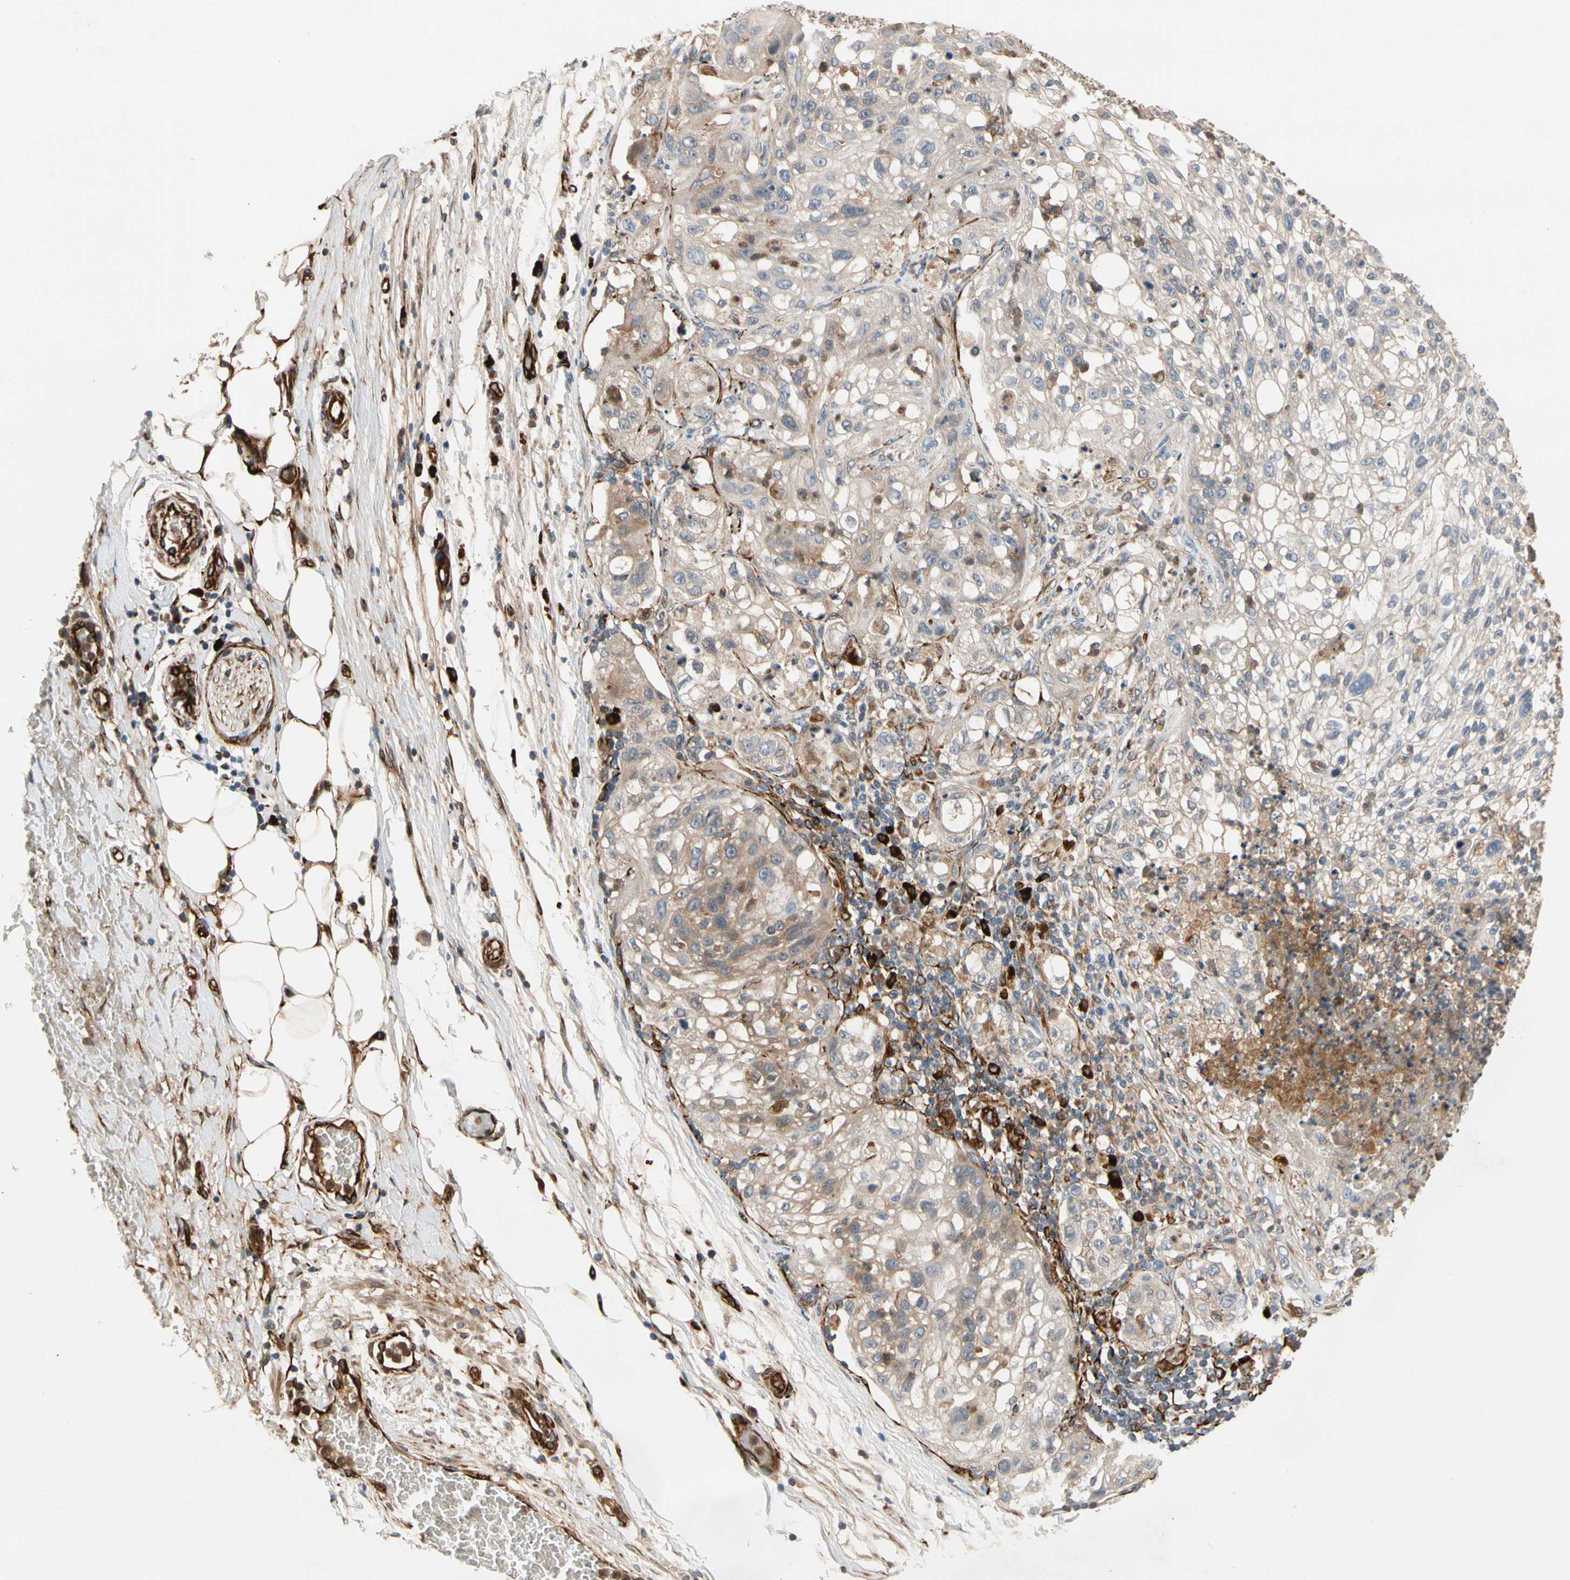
{"staining": {"intensity": "weak", "quantity": "<25%", "location": "cytoplasmic/membranous"}, "tissue": "lung cancer", "cell_type": "Tumor cells", "image_type": "cancer", "snomed": [{"axis": "morphology", "description": "Inflammation, NOS"}, {"axis": "morphology", "description": "Squamous cell carcinoma, NOS"}, {"axis": "topography", "description": "Lymph node"}, {"axis": "topography", "description": "Soft tissue"}, {"axis": "topography", "description": "Lung"}], "caption": "Immunohistochemical staining of lung cancer (squamous cell carcinoma) shows no significant positivity in tumor cells.", "gene": "FGD6", "patient": {"sex": "male", "age": 66}}